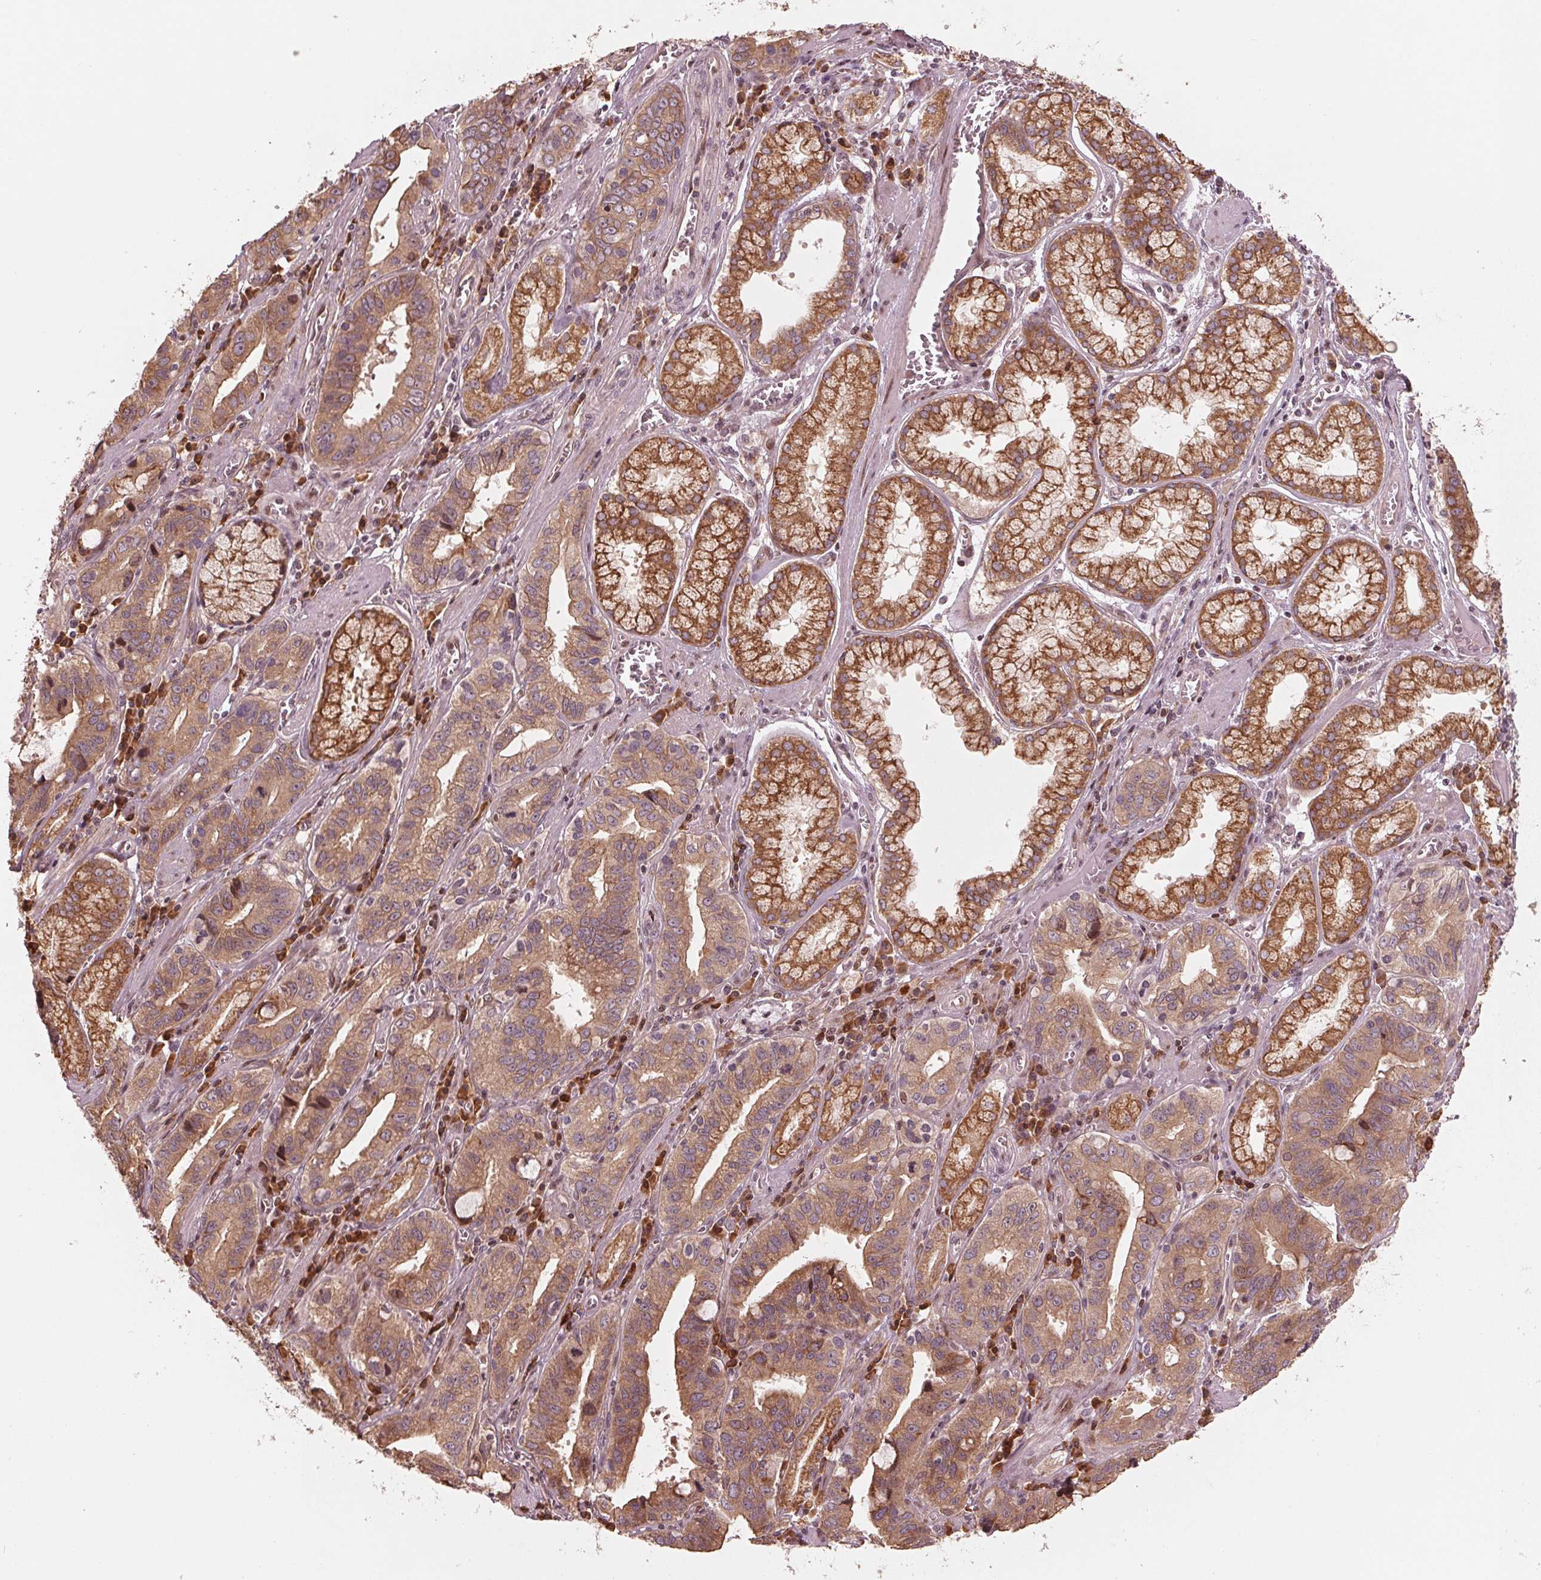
{"staining": {"intensity": "moderate", "quantity": ">75%", "location": "cytoplasmic/membranous"}, "tissue": "stomach cancer", "cell_type": "Tumor cells", "image_type": "cancer", "snomed": [{"axis": "morphology", "description": "Adenocarcinoma, NOS"}, {"axis": "topography", "description": "Stomach, lower"}], "caption": "A micrograph of human adenocarcinoma (stomach) stained for a protein reveals moderate cytoplasmic/membranous brown staining in tumor cells.", "gene": "CMIP", "patient": {"sex": "female", "age": 76}}